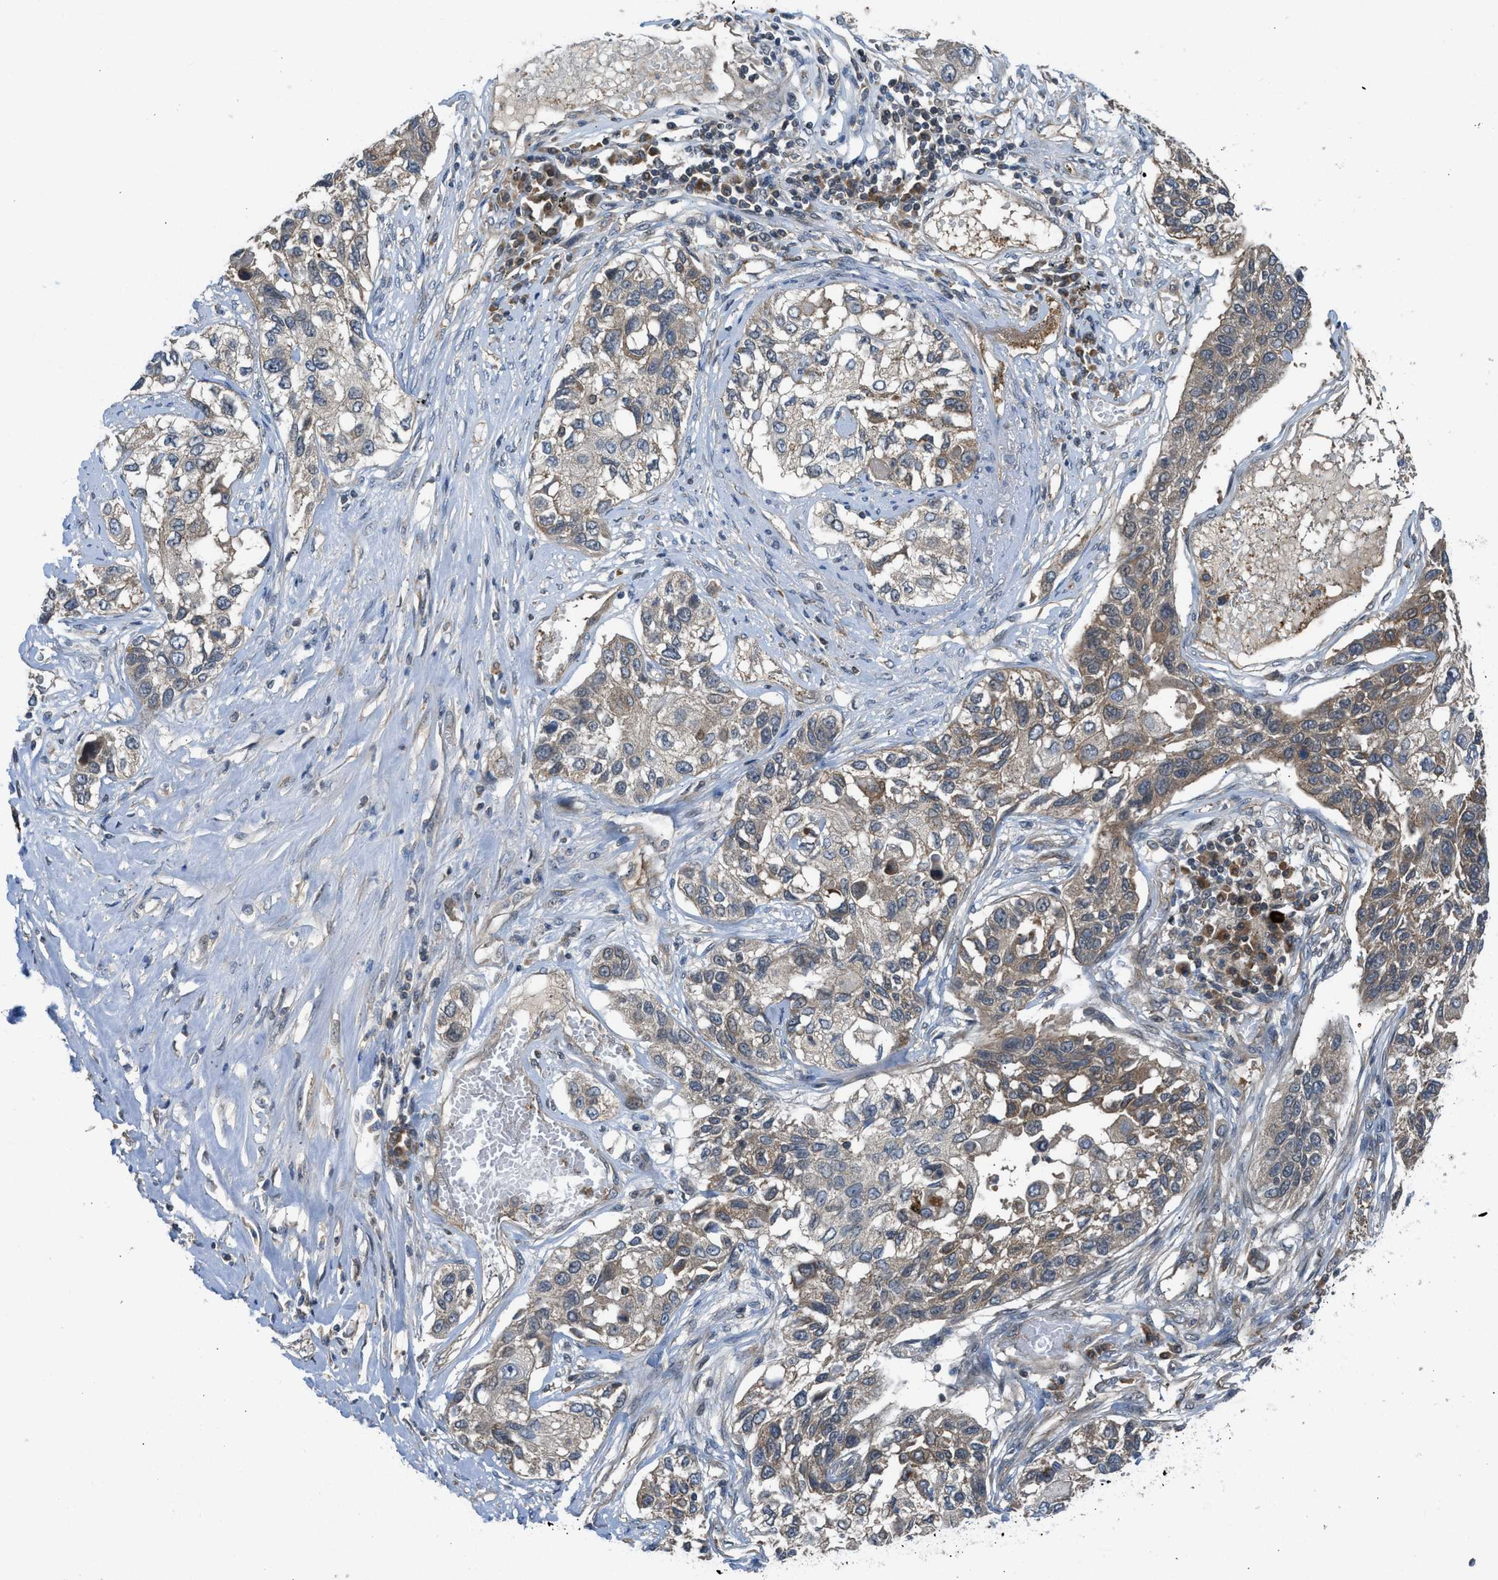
{"staining": {"intensity": "moderate", "quantity": "25%-75%", "location": "cytoplasmic/membranous"}, "tissue": "lung cancer", "cell_type": "Tumor cells", "image_type": "cancer", "snomed": [{"axis": "morphology", "description": "Squamous cell carcinoma, NOS"}, {"axis": "topography", "description": "Lung"}], "caption": "IHC image of human lung squamous cell carcinoma stained for a protein (brown), which demonstrates medium levels of moderate cytoplasmic/membranous staining in approximately 25%-75% of tumor cells.", "gene": "SESN2", "patient": {"sex": "male", "age": 71}}